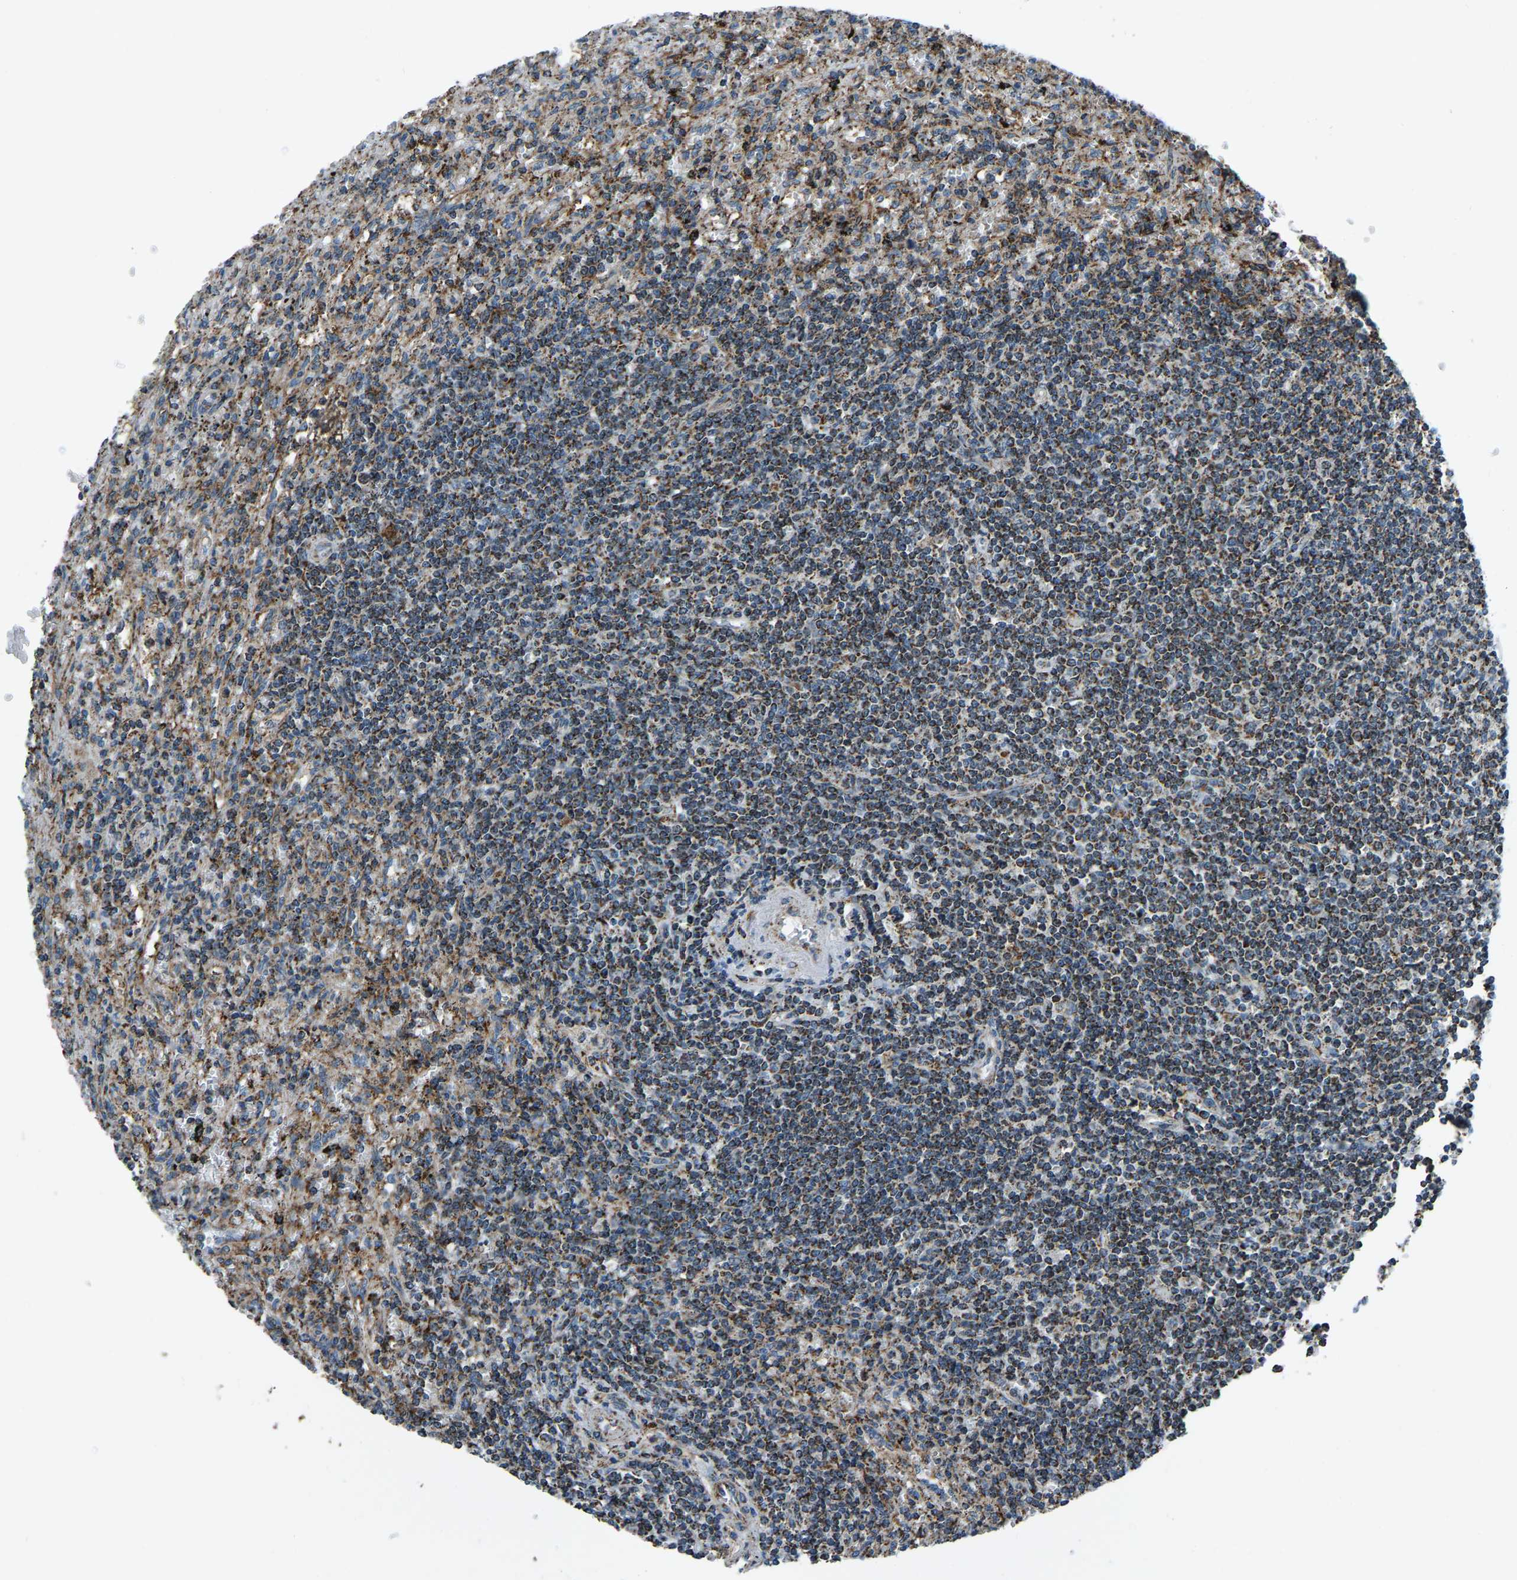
{"staining": {"intensity": "strong", "quantity": ">75%", "location": "cytoplasmic/membranous"}, "tissue": "lymphoma", "cell_type": "Tumor cells", "image_type": "cancer", "snomed": [{"axis": "morphology", "description": "Malignant lymphoma, non-Hodgkin's type, Low grade"}, {"axis": "topography", "description": "Spleen"}], "caption": "The immunohistochemical stain labels strong cytoplasmic/membranous positivity in tumor cells of malignant lymphoma, non-Hodgkin's type (low-grade) tissue.", "gene": "RBM33", "patient": {"sex": "male", "age": 76}}